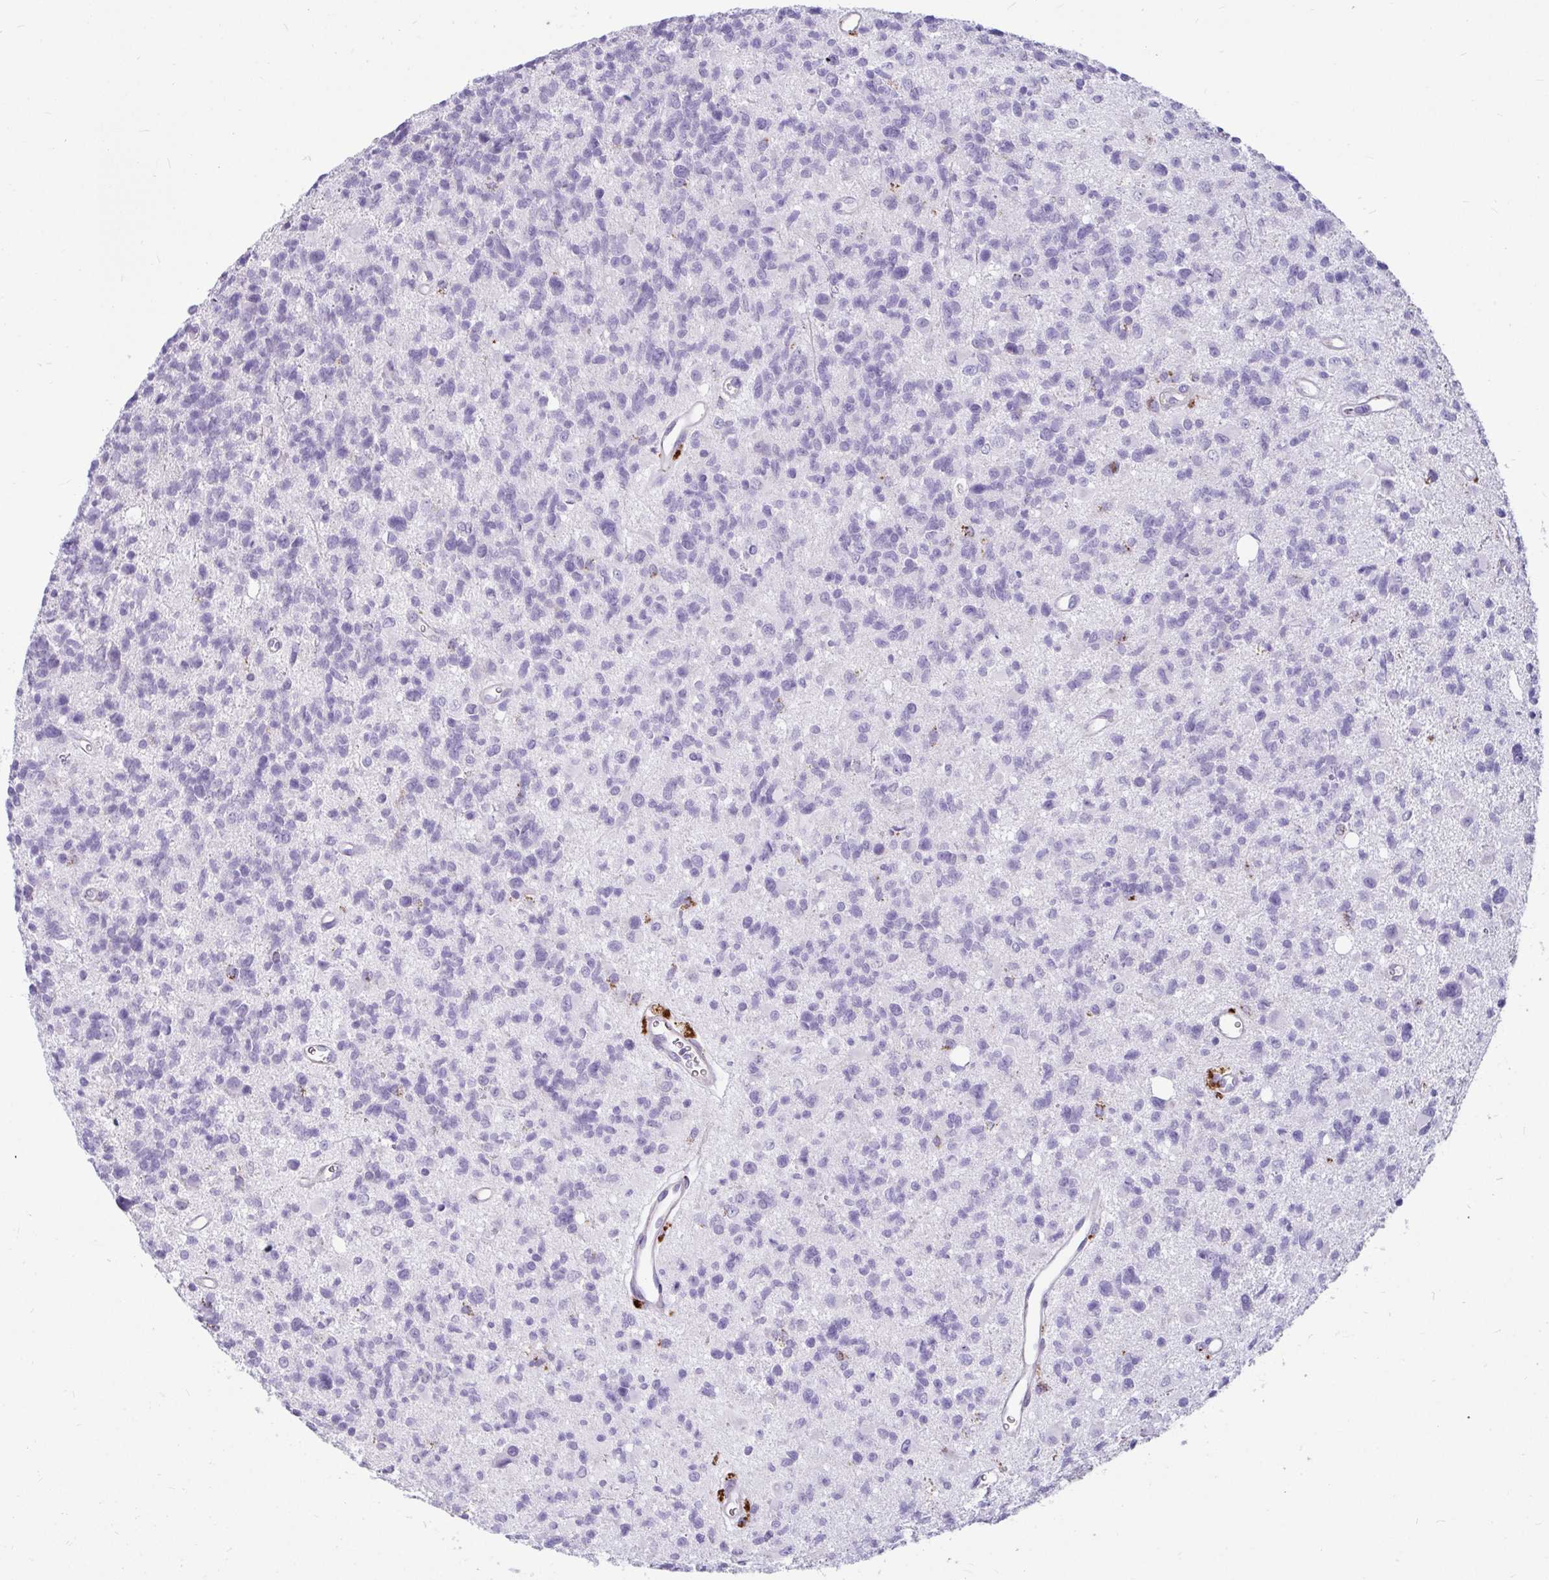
{"staining": {"intensity": "negative", "quantity": "none", "location": "none"}, "tissue": "glioma", "cell_type": "Tumor cells", "image_type": "cancer", "snomed": [{"axis": "morphology", "description": "Glioma, malignant, High grade"}, {"axis": "topography", "description": "Brain"}], "caption": "Image shows no significant protein expression in tumor cells of glioma. (DAB (3,3'-diaminobenzidine) IHC visualized using brightfield microscopy, high magnification).", "gene": "CTSZ", "patient": {"sex": "male", "age": 29}}